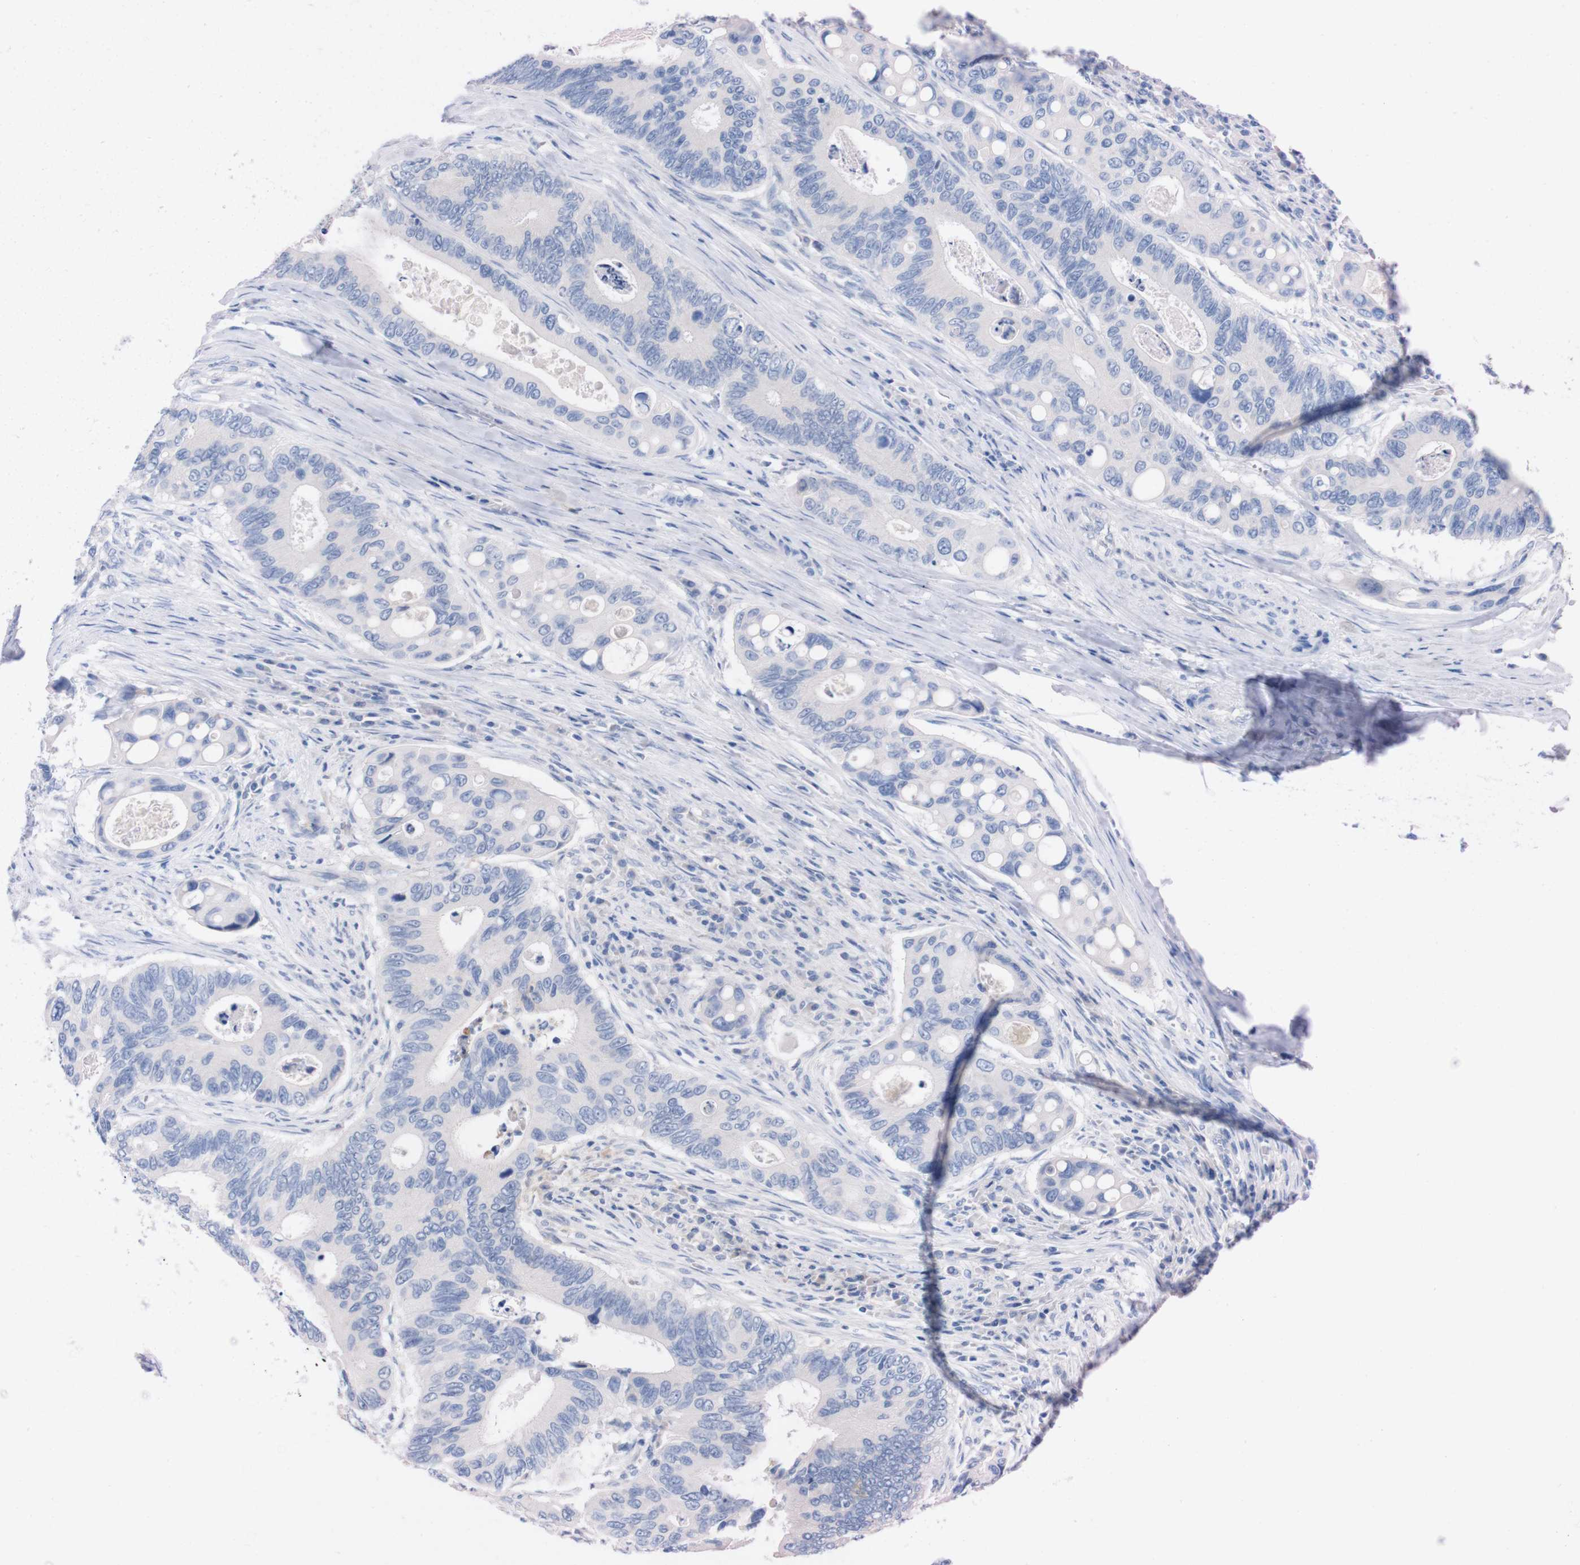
{"staining": {"intensity": "negative", "quantity": "none", "location": "none"}, "tissue": "colorectal cancer", "cell_type": "Tumor cells", "image_type": "cancer", "snomed": [{"axis": "morphology", "description": "Inflammation, NOS"}, {"axis": "morphology", "description": "Adenocarcinoma, NOS"}, {"axis": "topography", "description": "Colon"}], "caption": "Immunohistochemistry (IHC) micrograph of neoplastic tissue: human colorectal cancer stained with DAB demonstrates no significant protein expression in tumor cells. The staining is performed using DAB (3,3'-diaminobenzidine) brown chromogen with nuclei counter-stained in using hematoxylin.", "gene": "TMEM243", "patient": {"sex": "male", "age": 72}}